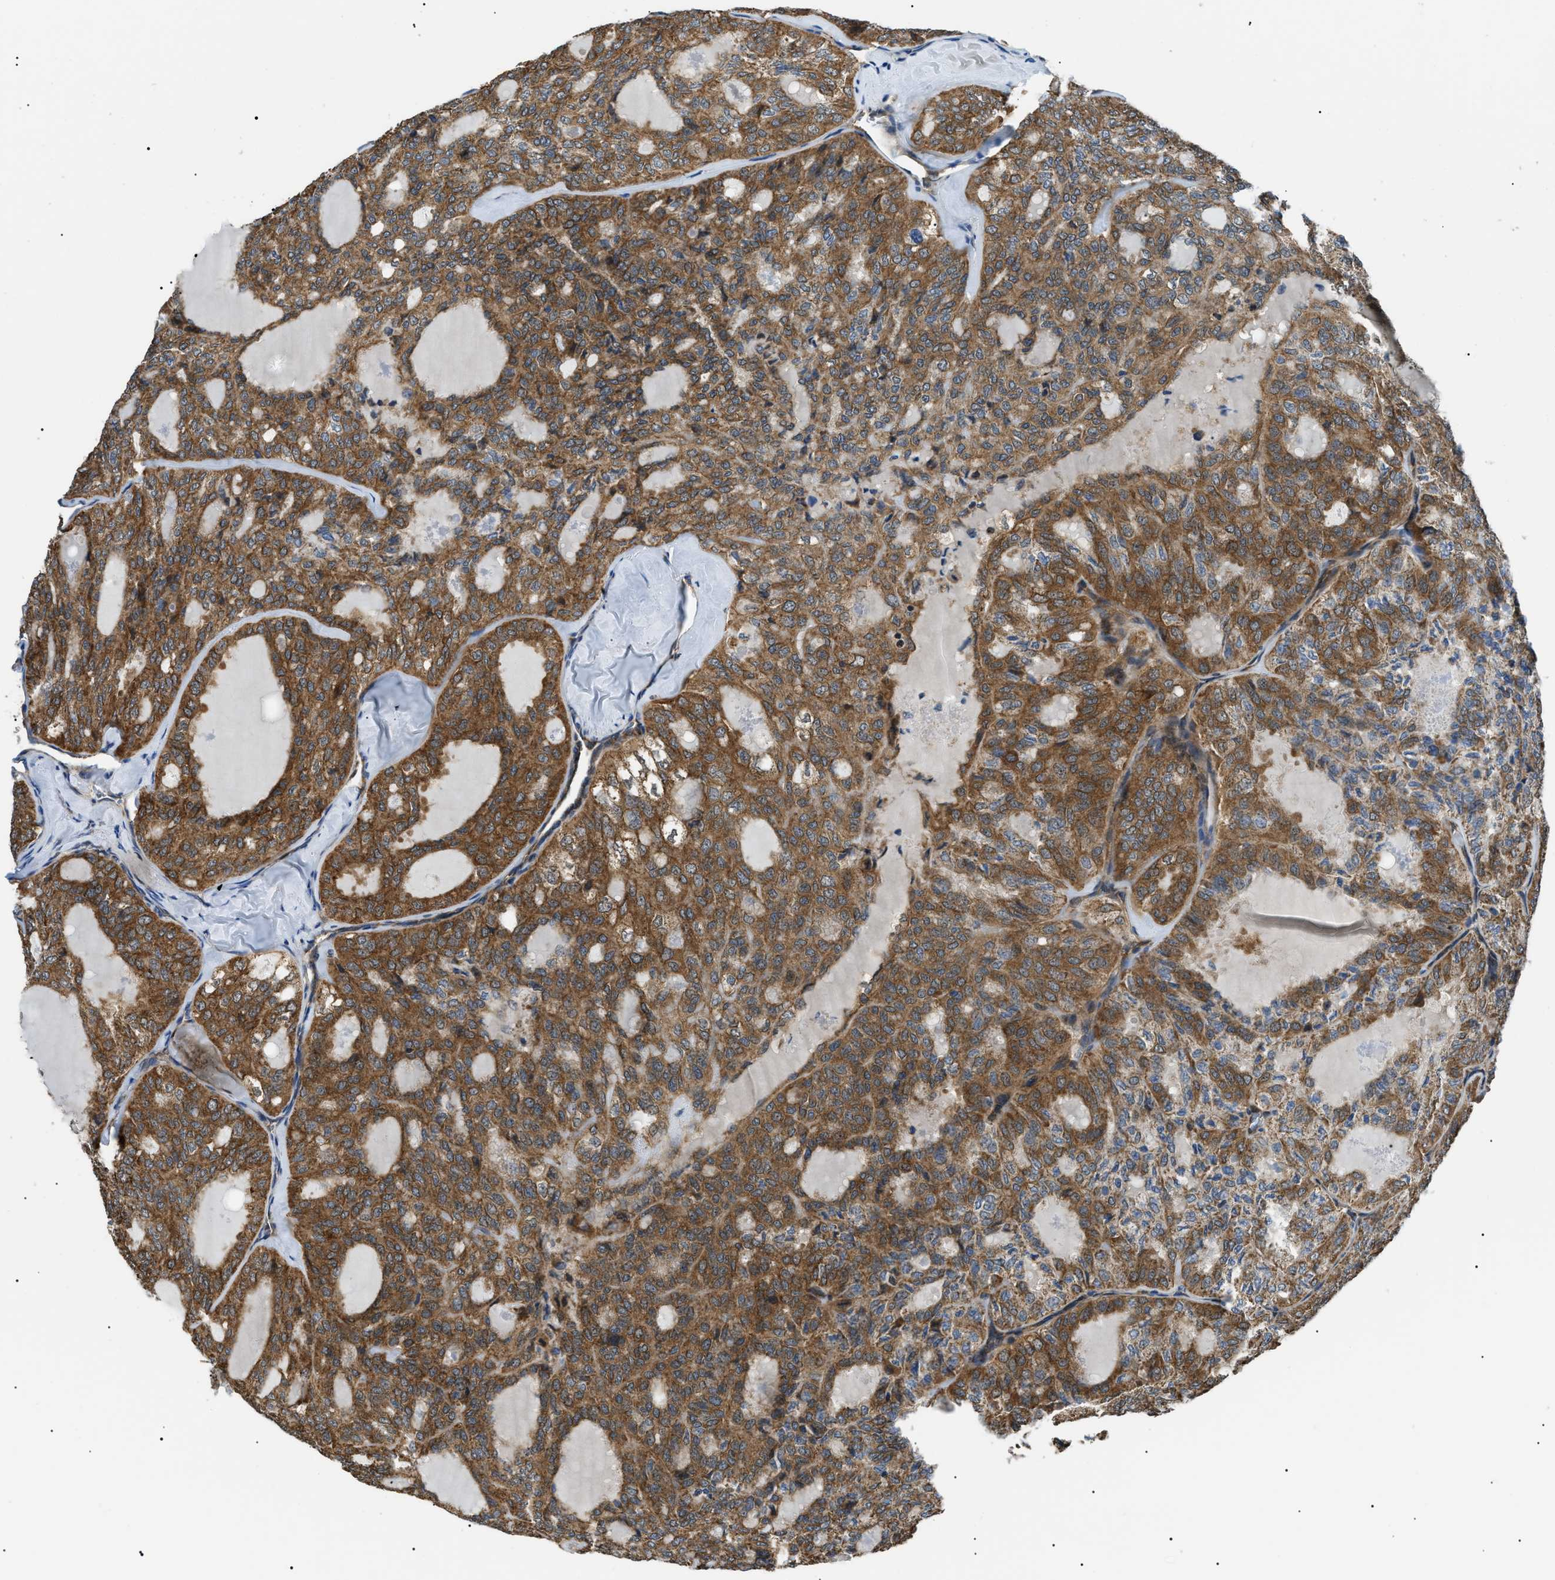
{"staining": {"intensity": "moderate", "quantity": ">75%", "location": "cytoplasmic/membranous"}, "tissue": "thyroid cancer", "cell_type": "Tumor cells", "image_type": "cancer", "snomed": [{"axis": "morphology", "description": "Follicular adenoma carcinoma, NOS"}, {"axis": "topography", "description": "Thyroid gland"}], "caption": "DAB (3,3'-diaminobenzidine) immunohistochemical staining of human thyroid cancer shows moderate cytoplasmic/membranous protein staining in about >75% of tumor cells. The protein is stained brown, and the nuclei are stained in blue (DAB IHC with brightfield microscopy, high magnification).", "gene": "SRPK1", "patient": {"sex": "male", "age": 75}}